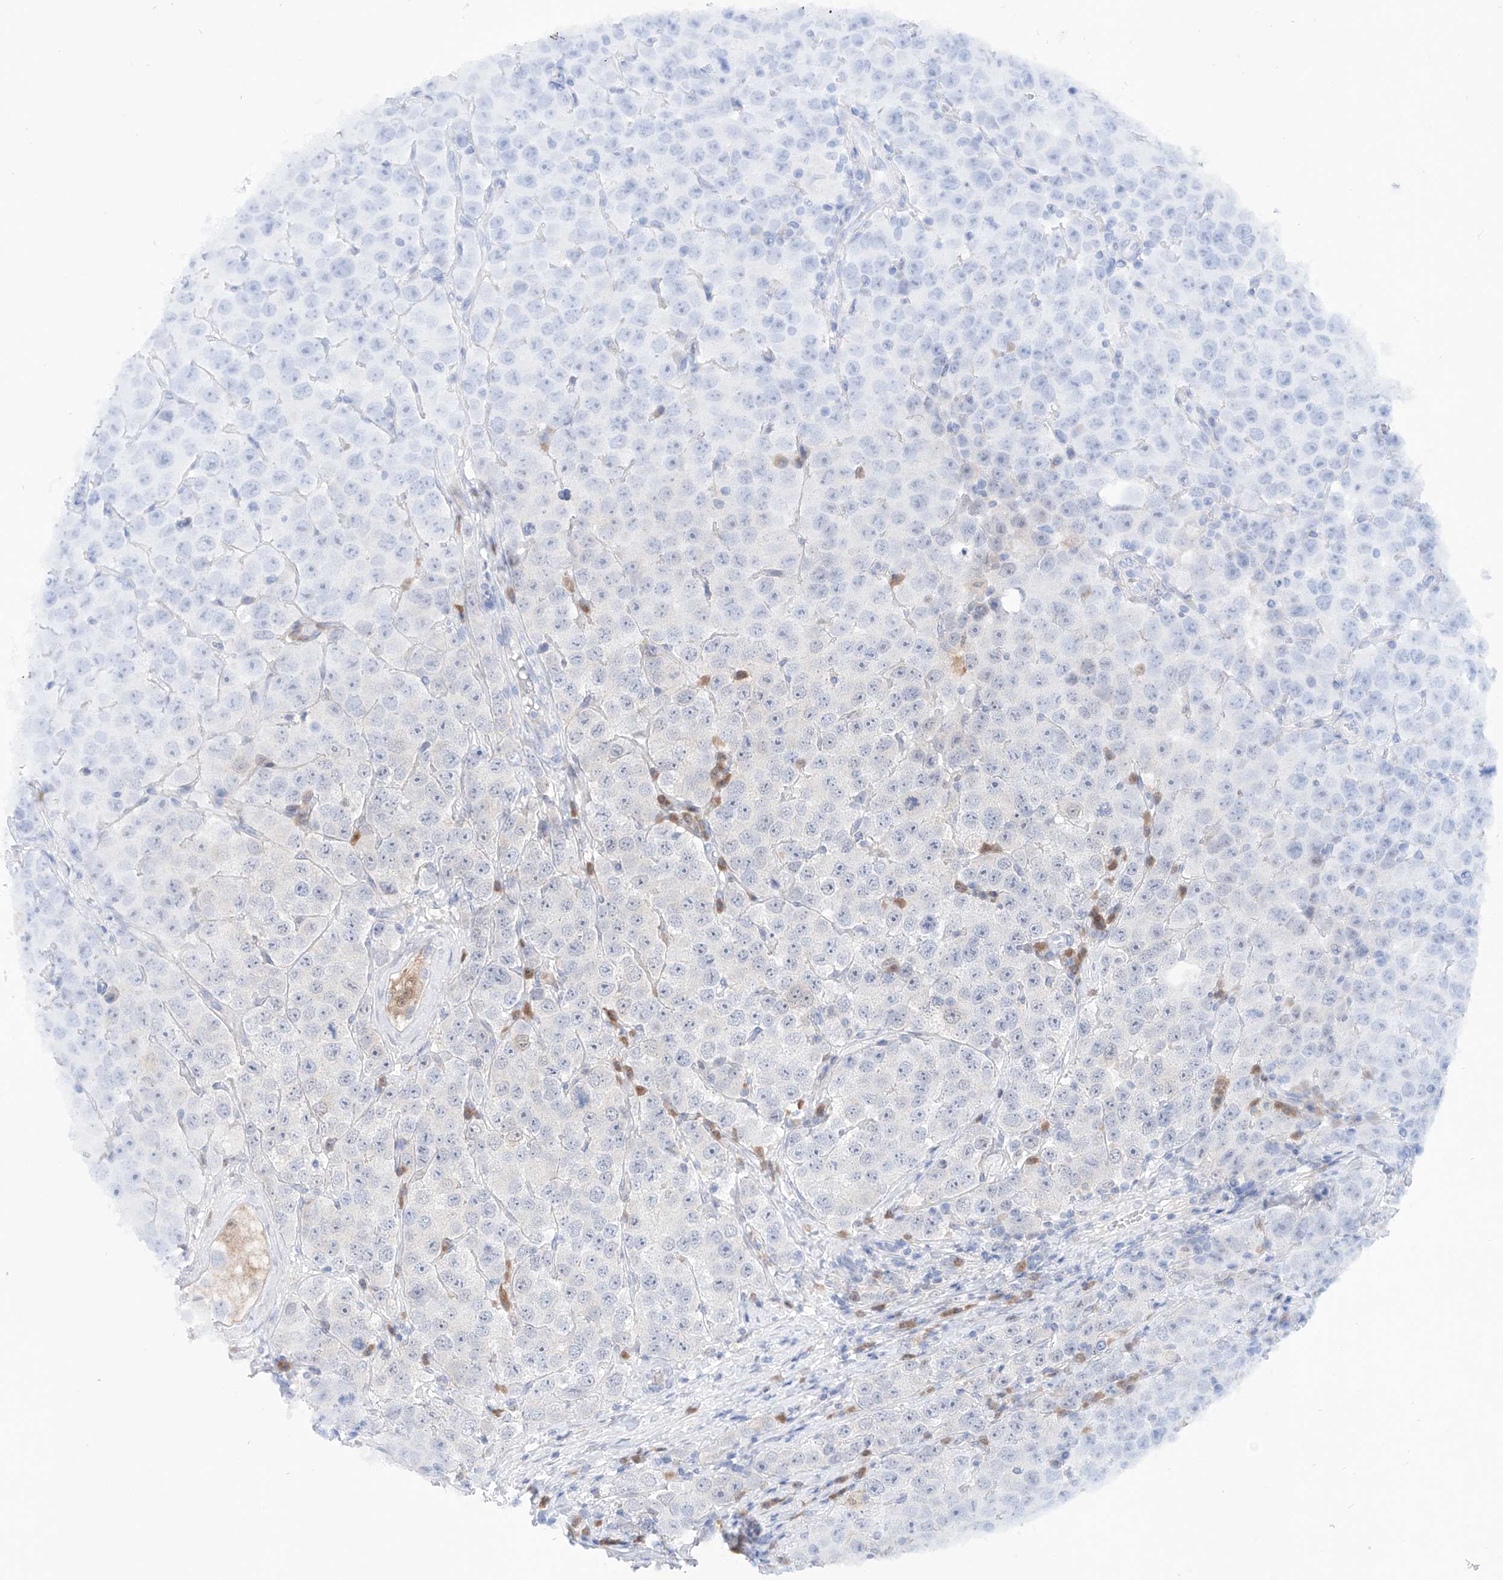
{"staining": {"intensity": "negative", "quantity": "none", "location": "none"}, "tissue": "testis cancer", "cell_type": "Tumor cells", "image_type": "cancer", "snomed": [{"axis": "morphology", "description": "Seminoma, NOS"}, {"axis": "topography", "description": "Testis"}], "caption": "An image of testis seminoma stained for a protein reveals no brown staining in tumor cells.", "gene": "PDXK", "patient": {"sex": "male", "age": 28}}